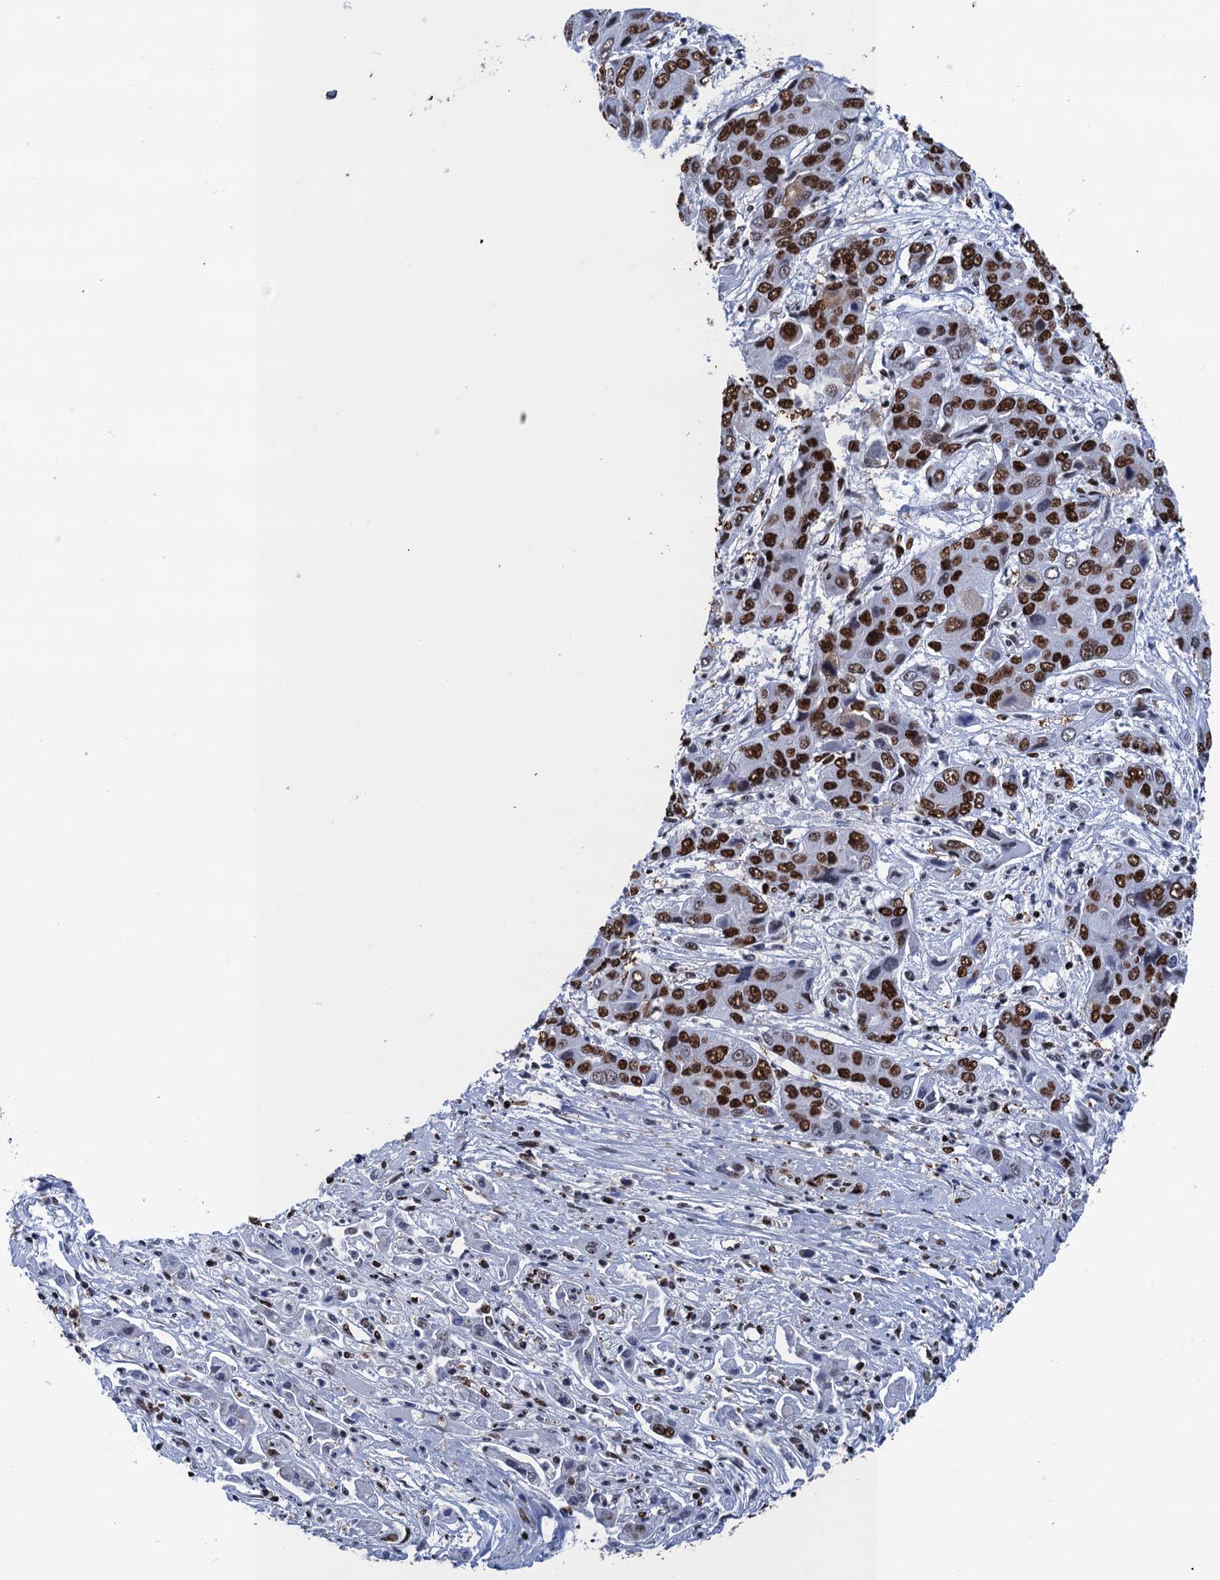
{"staining": {"intensity": "strong", "quantity": ">75%", "location": "nuclear"}, "tissue": "liver cancer", "cell_type": "Tumor cells", "image_type": "cancer", "snomed": [{"axis": "morphology", "description": "Cholangiocarcinoma"}, {"axis": "topography", "description": "Liver"}], "caption": "Immunohistochemistry (DAB (3,3'-diaminobenzidine)) staining of human liver cancer (cholangiocarcinoma) shows strong nuclear protein positivity in about >75% of tumor cells. (IHC, brightfield microscopy, high magnification).", "gene": "UBA2", "patient": {"sex": "male", "age": 67}}